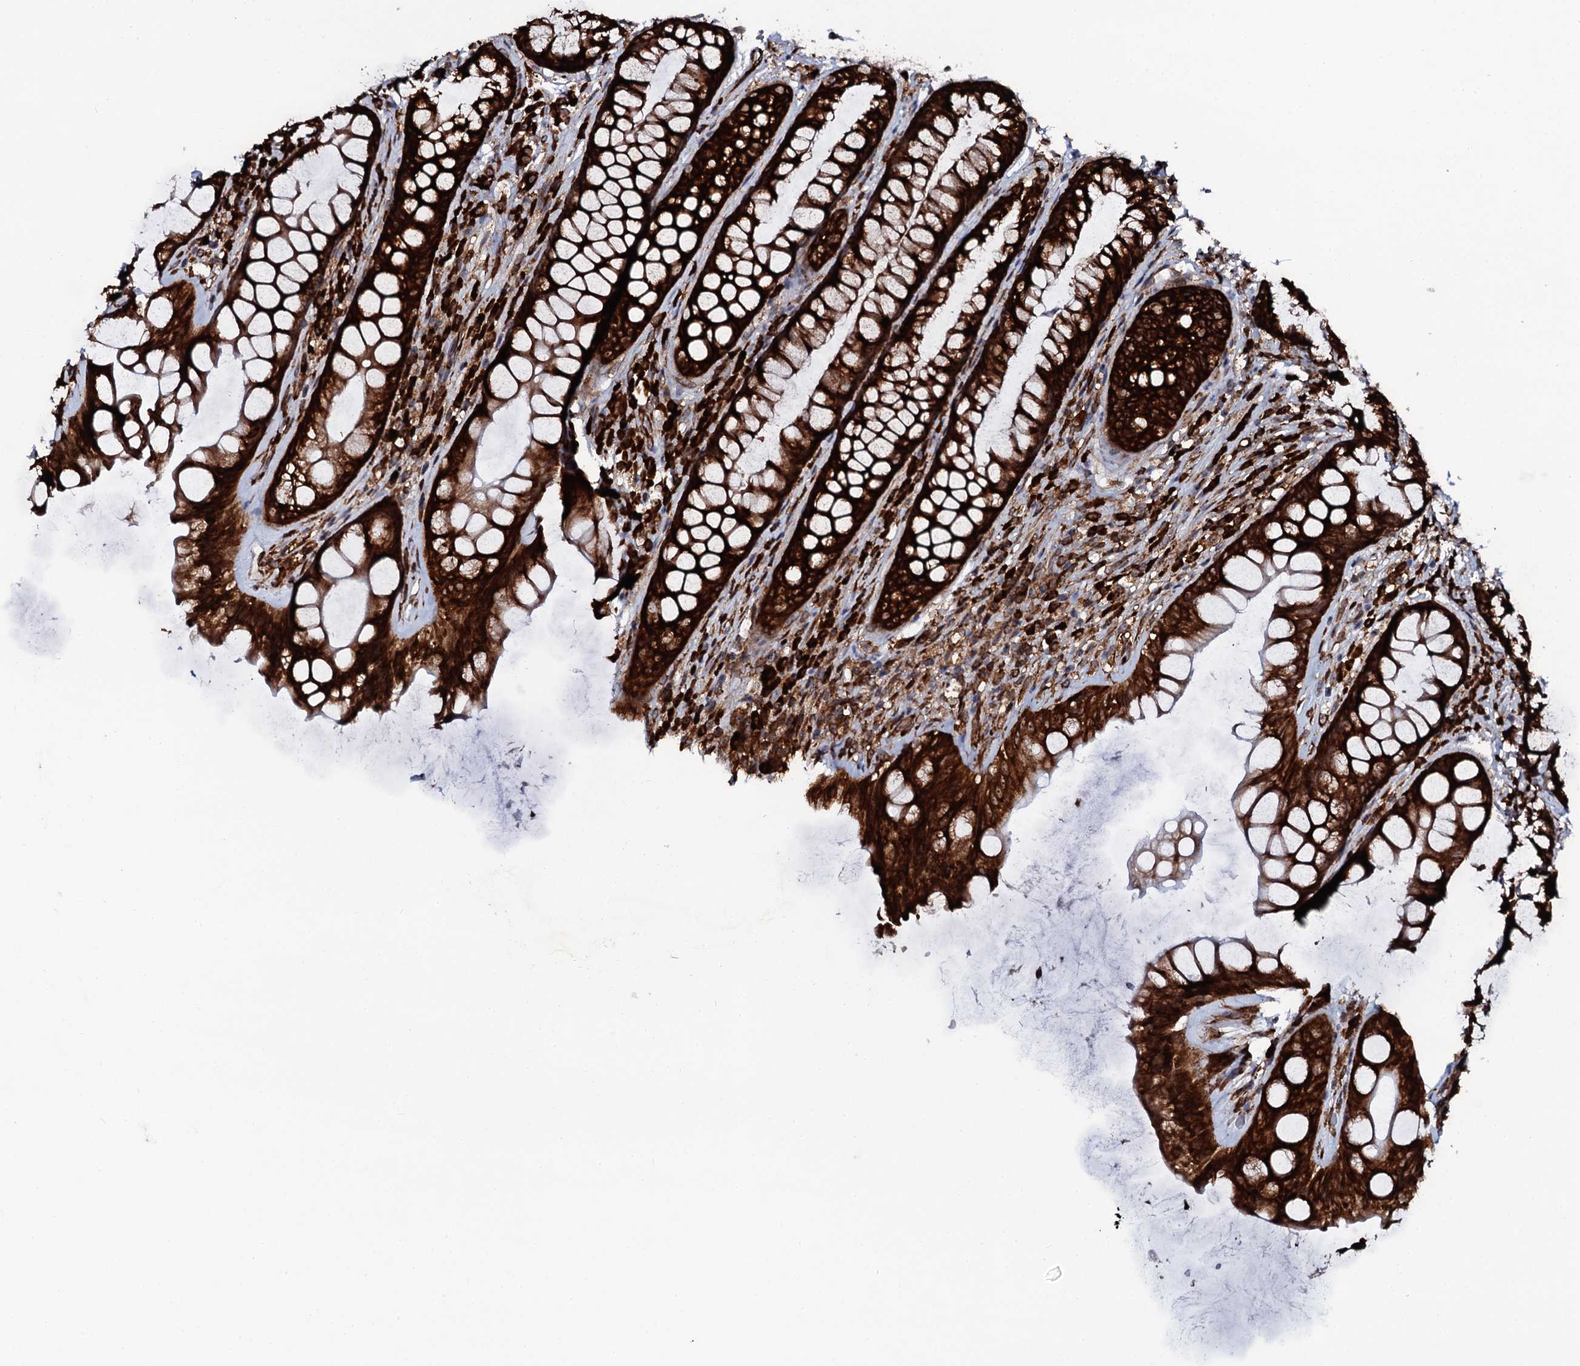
{"staining": {"intensity": "strong", "quantity": ">75%", "location": "cytoplasmic/membranous"}, "tissue": "rectum", "cell_type": "Glandular cells", "image_type": "normal", "snomed": [{"axis": "morphology", "description": "Normal tissue, NOS"}, {"axis": "topography", "description": "Rectum"}], "caption": "Unremarkable rectum displays strong cytoplasmic/membranous staining in about >75% of glandular cells, visualized by immunohistochemistry.", "gene": "SPTY2D1", "patient": {"sex": "male", "age": 74}}